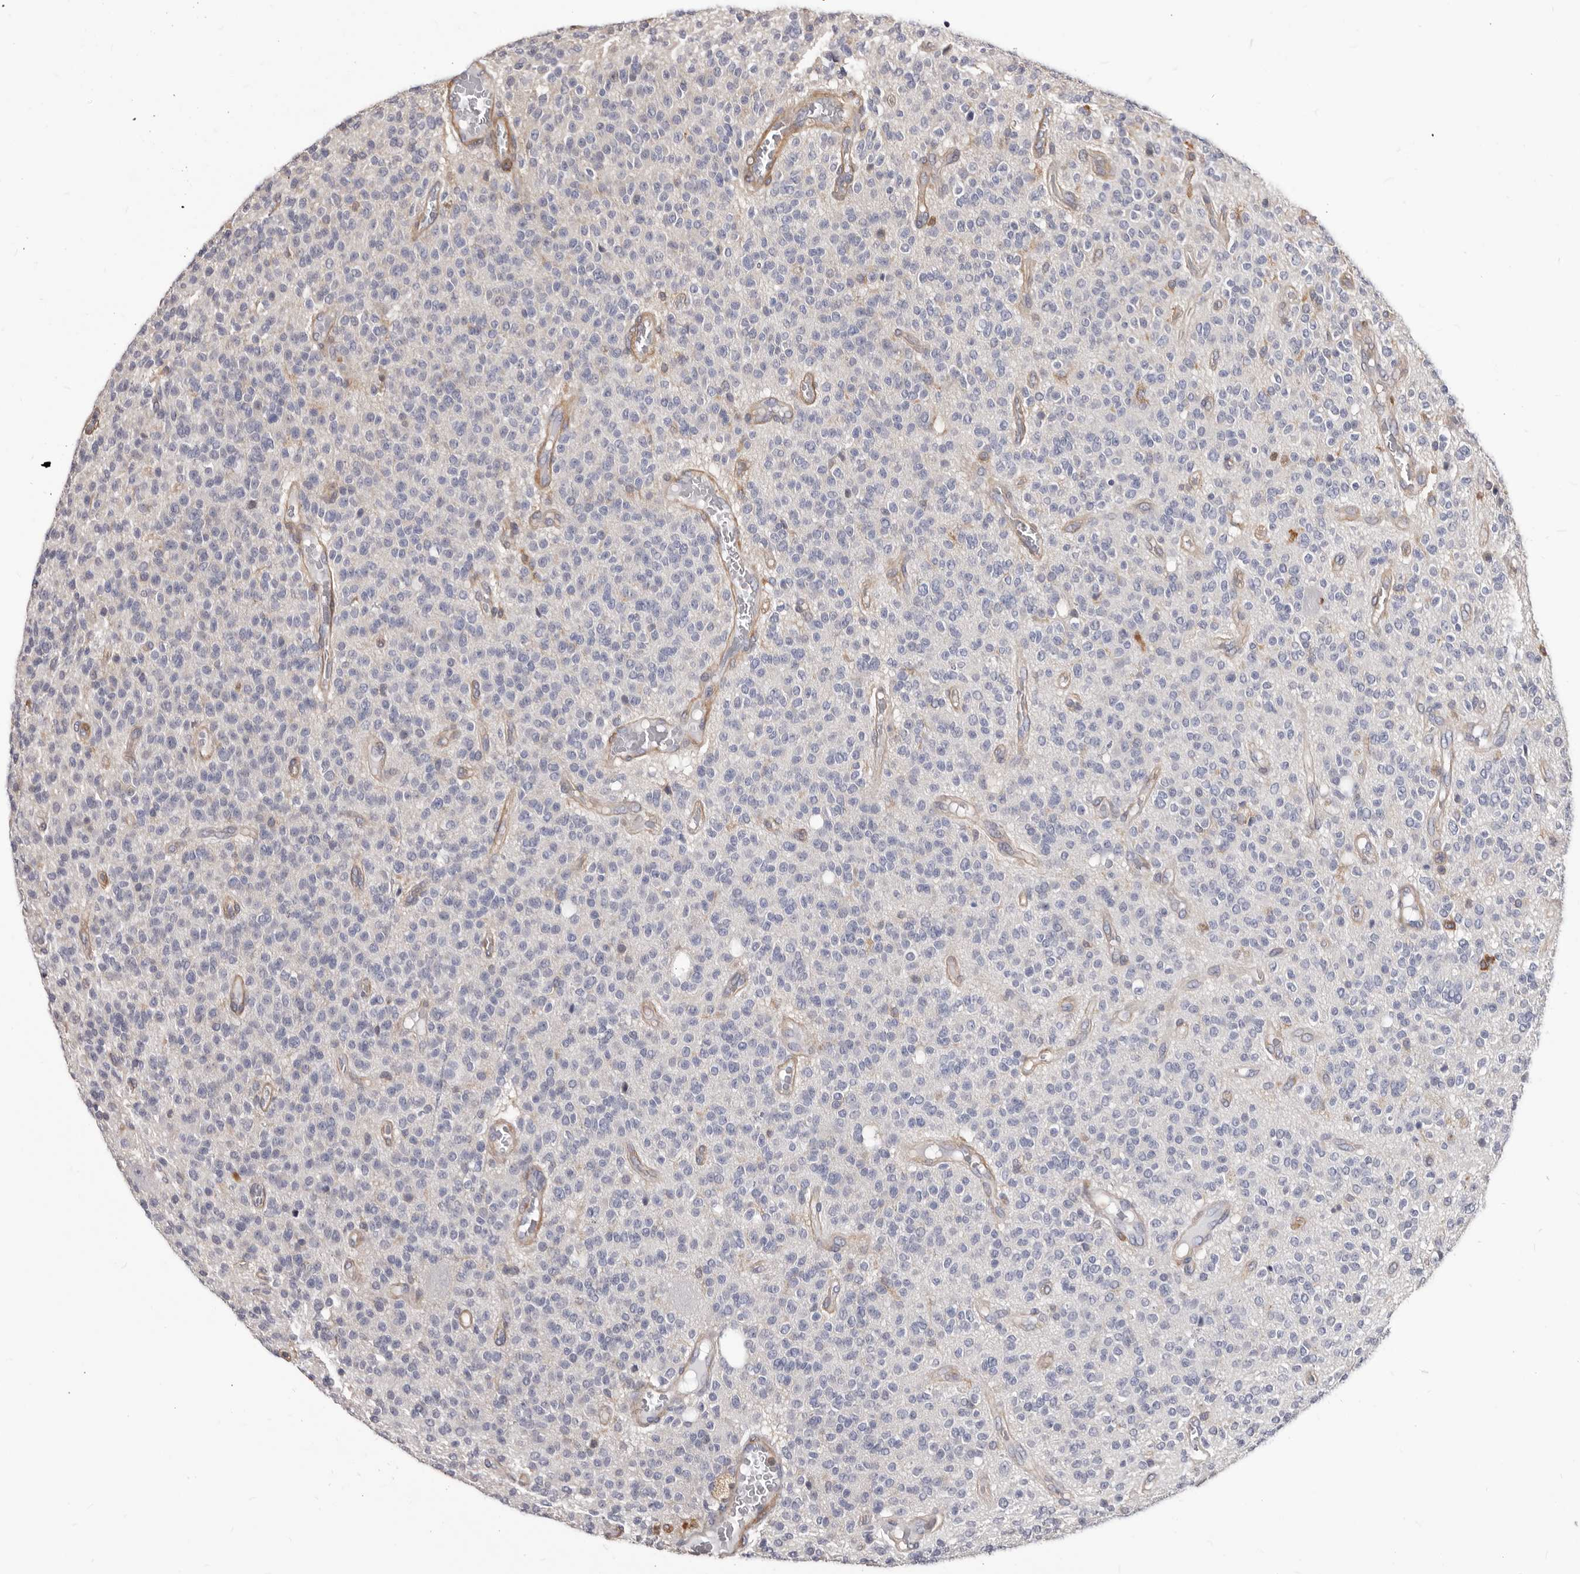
{"staining": {"intensity": "negative", "quantity": "none", "location": "none"}, "tissue": "glioma", "cell_type": "Tumor cells", "image_type": "cancer", "snomed": [{"axis": "morphology", "description": "Glioma, malignant, High grade"}, {"axis": "topography", "description": "Brain"}], "caption": "There is no significant staining in tumor cells of glioma.", "gene": "NIBAN1", "patient": {"sex": "male", "age": 34}}